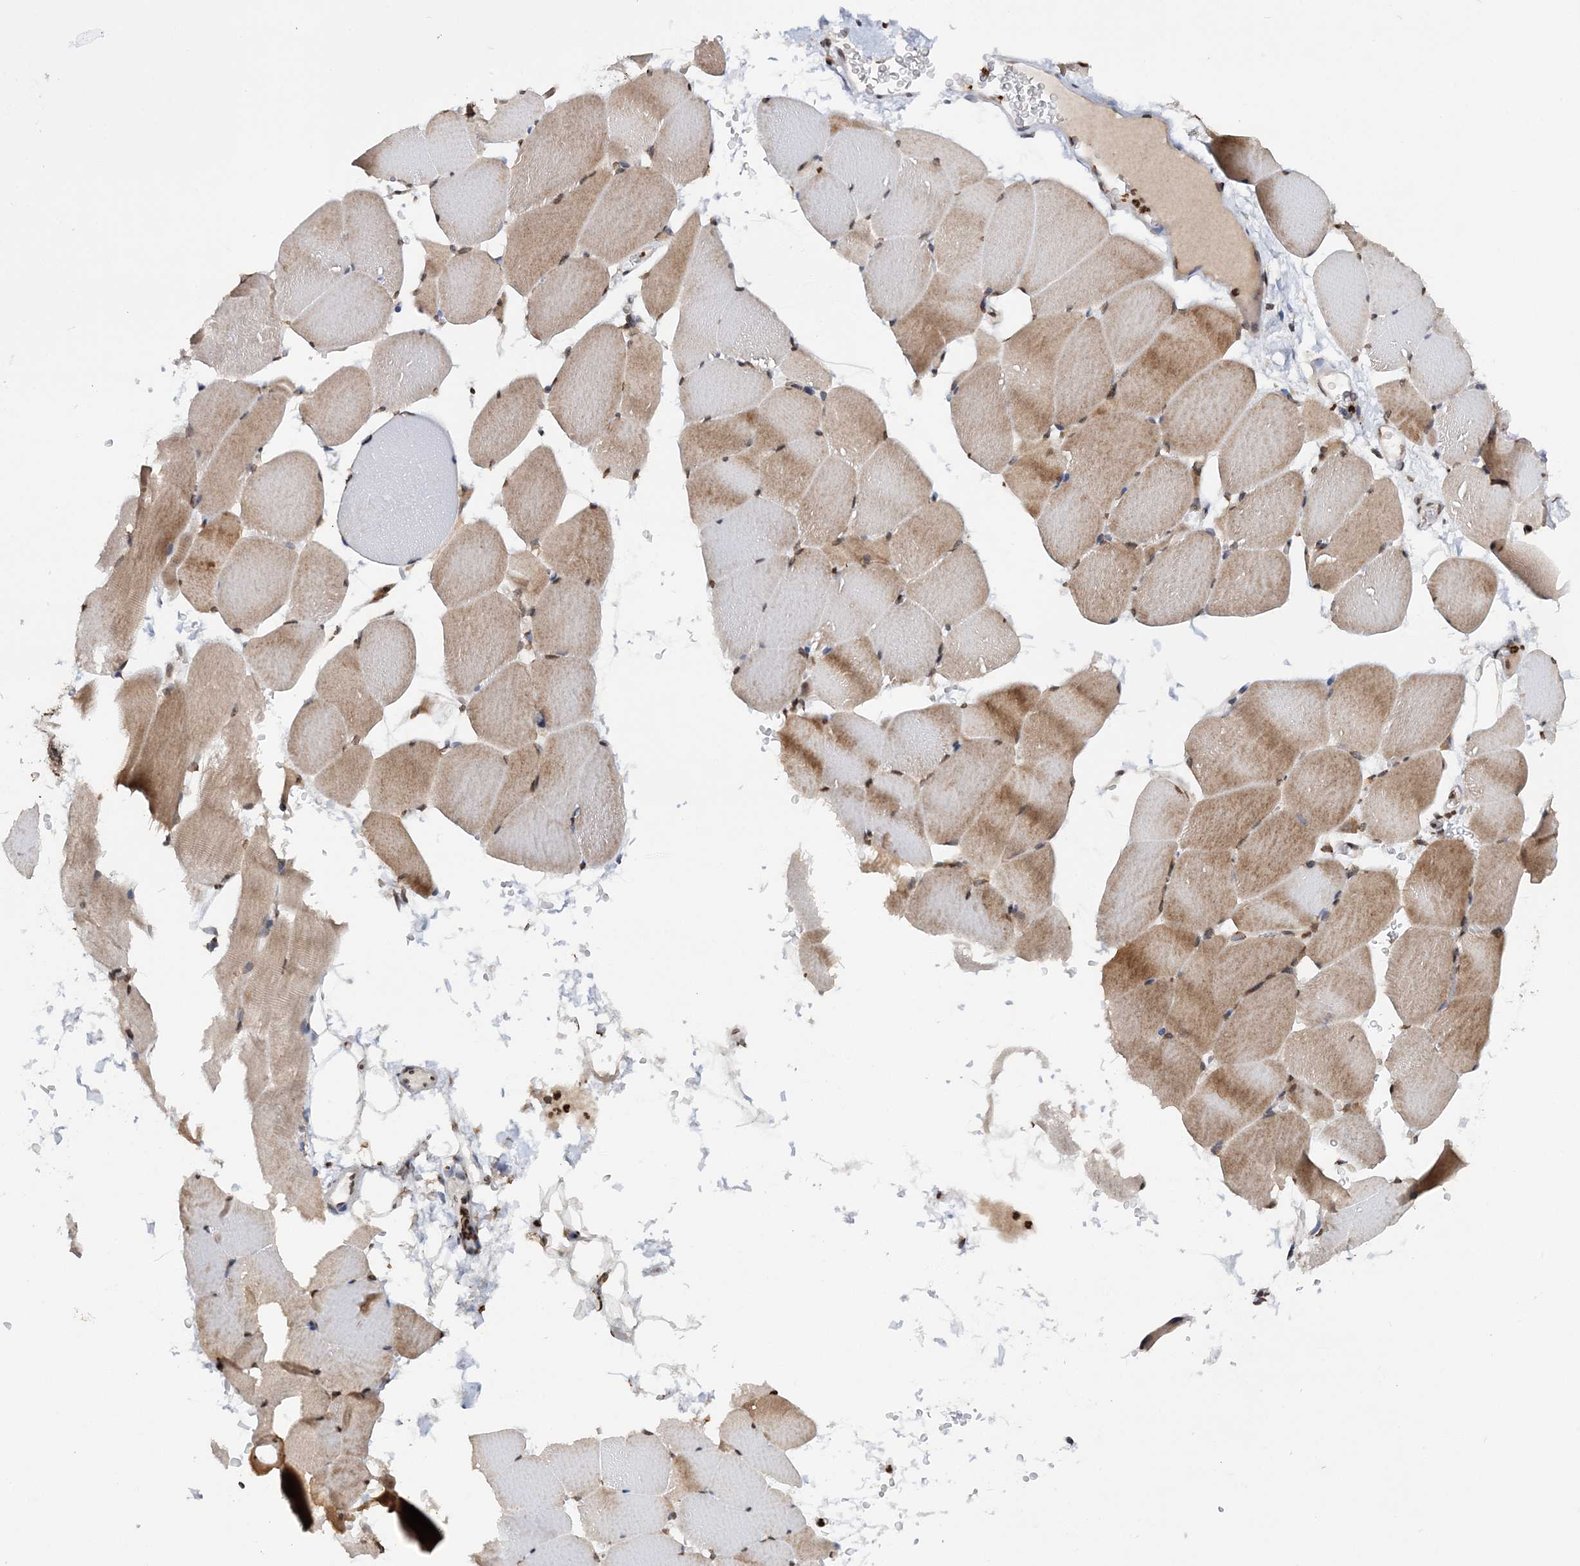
{"staining": {"intensity": "moderate", "quantity": "25%-75%", "location": "cytoplasmic/membranous,nuclear"}, "tissue": "skeletal muscle", "cell_type": "Myocytes", "image_type": "normal", "snomed": [{"axis": "morphology", "description": "Normal tissue, NOS"}, {"axis": "topography", "description": "Skeletal muscle"}, {"axis": "topography", "description": "Parathyroid gland"}], "caption": "This is an image of immunohistochemistry staining of normal skeletal muscle, which shows moderate staining in the cytoplasmic/membranous,nuclear of myocytes.", "gene": "SOWAHB", "patient": {"sex": "female", "age": 37}}